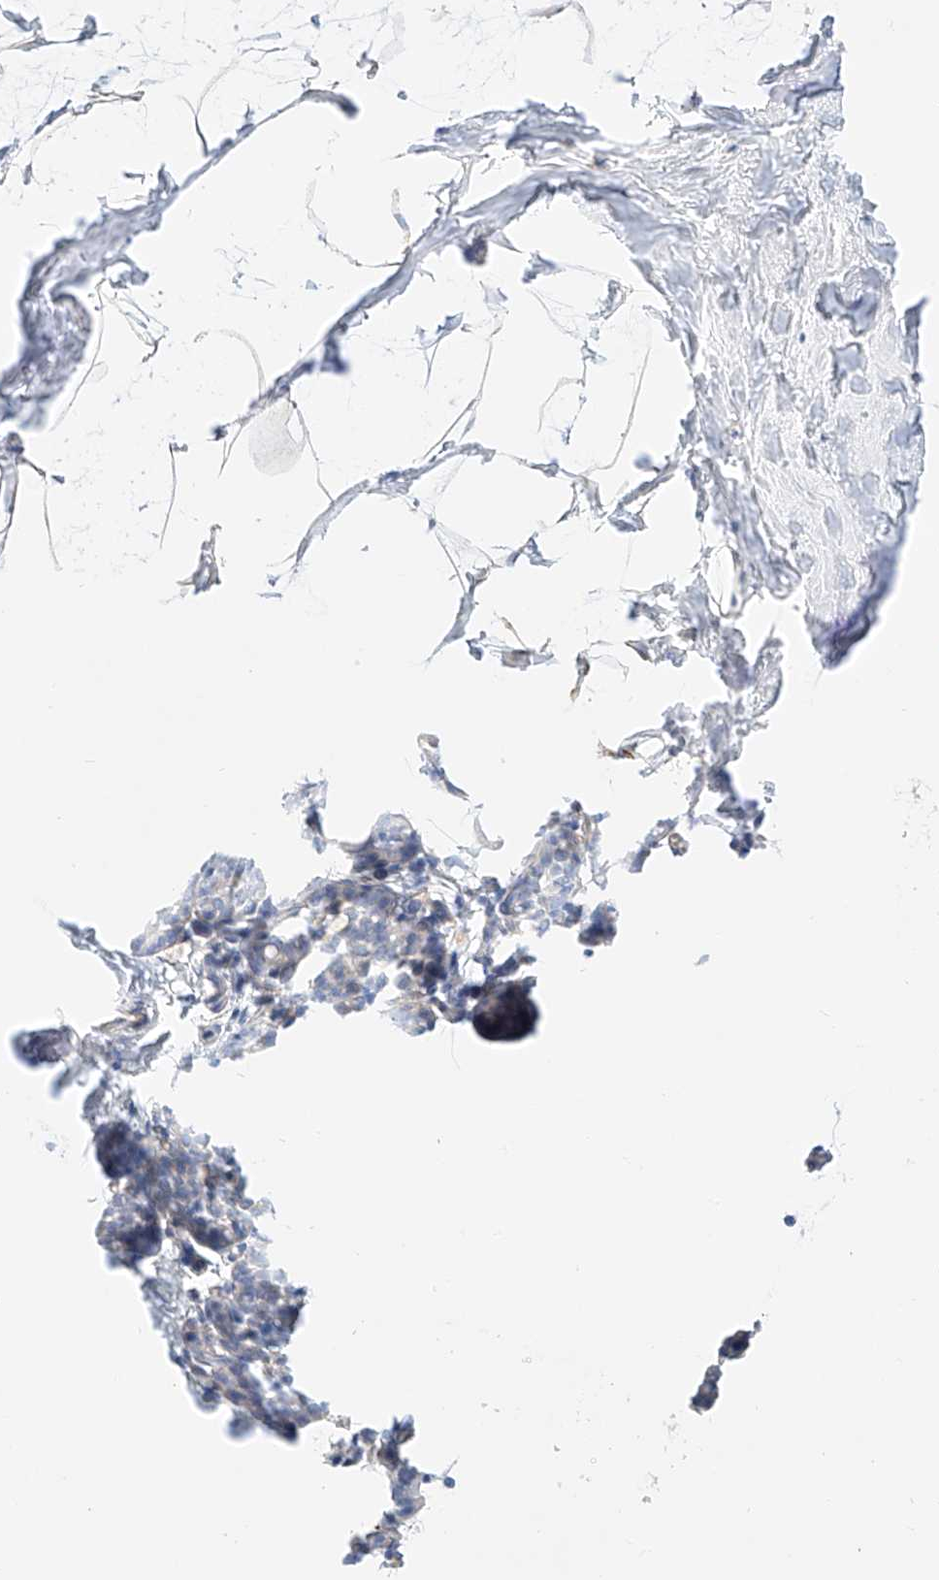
{"staining": {"intensity": "negative", "quantity": "none", "location": "none"}, "tissue": "breast", "cell_type": "Adipocytes", "image_type": "normal", "snomed": [{"axis": "morphology", "description": "Normal tissue, NOS"}, {"axis": "morphology", "description": "Lobular carcinoma"}, {"axis": "topography", "description": "Breast"}], "caption": "IHC photomicrograph of normal breast stained for a protein (brown), which demonstrates no positivity in adipocytes.", "gene": "SBSPON", "patient": {"sex": "female", "age": 62}}